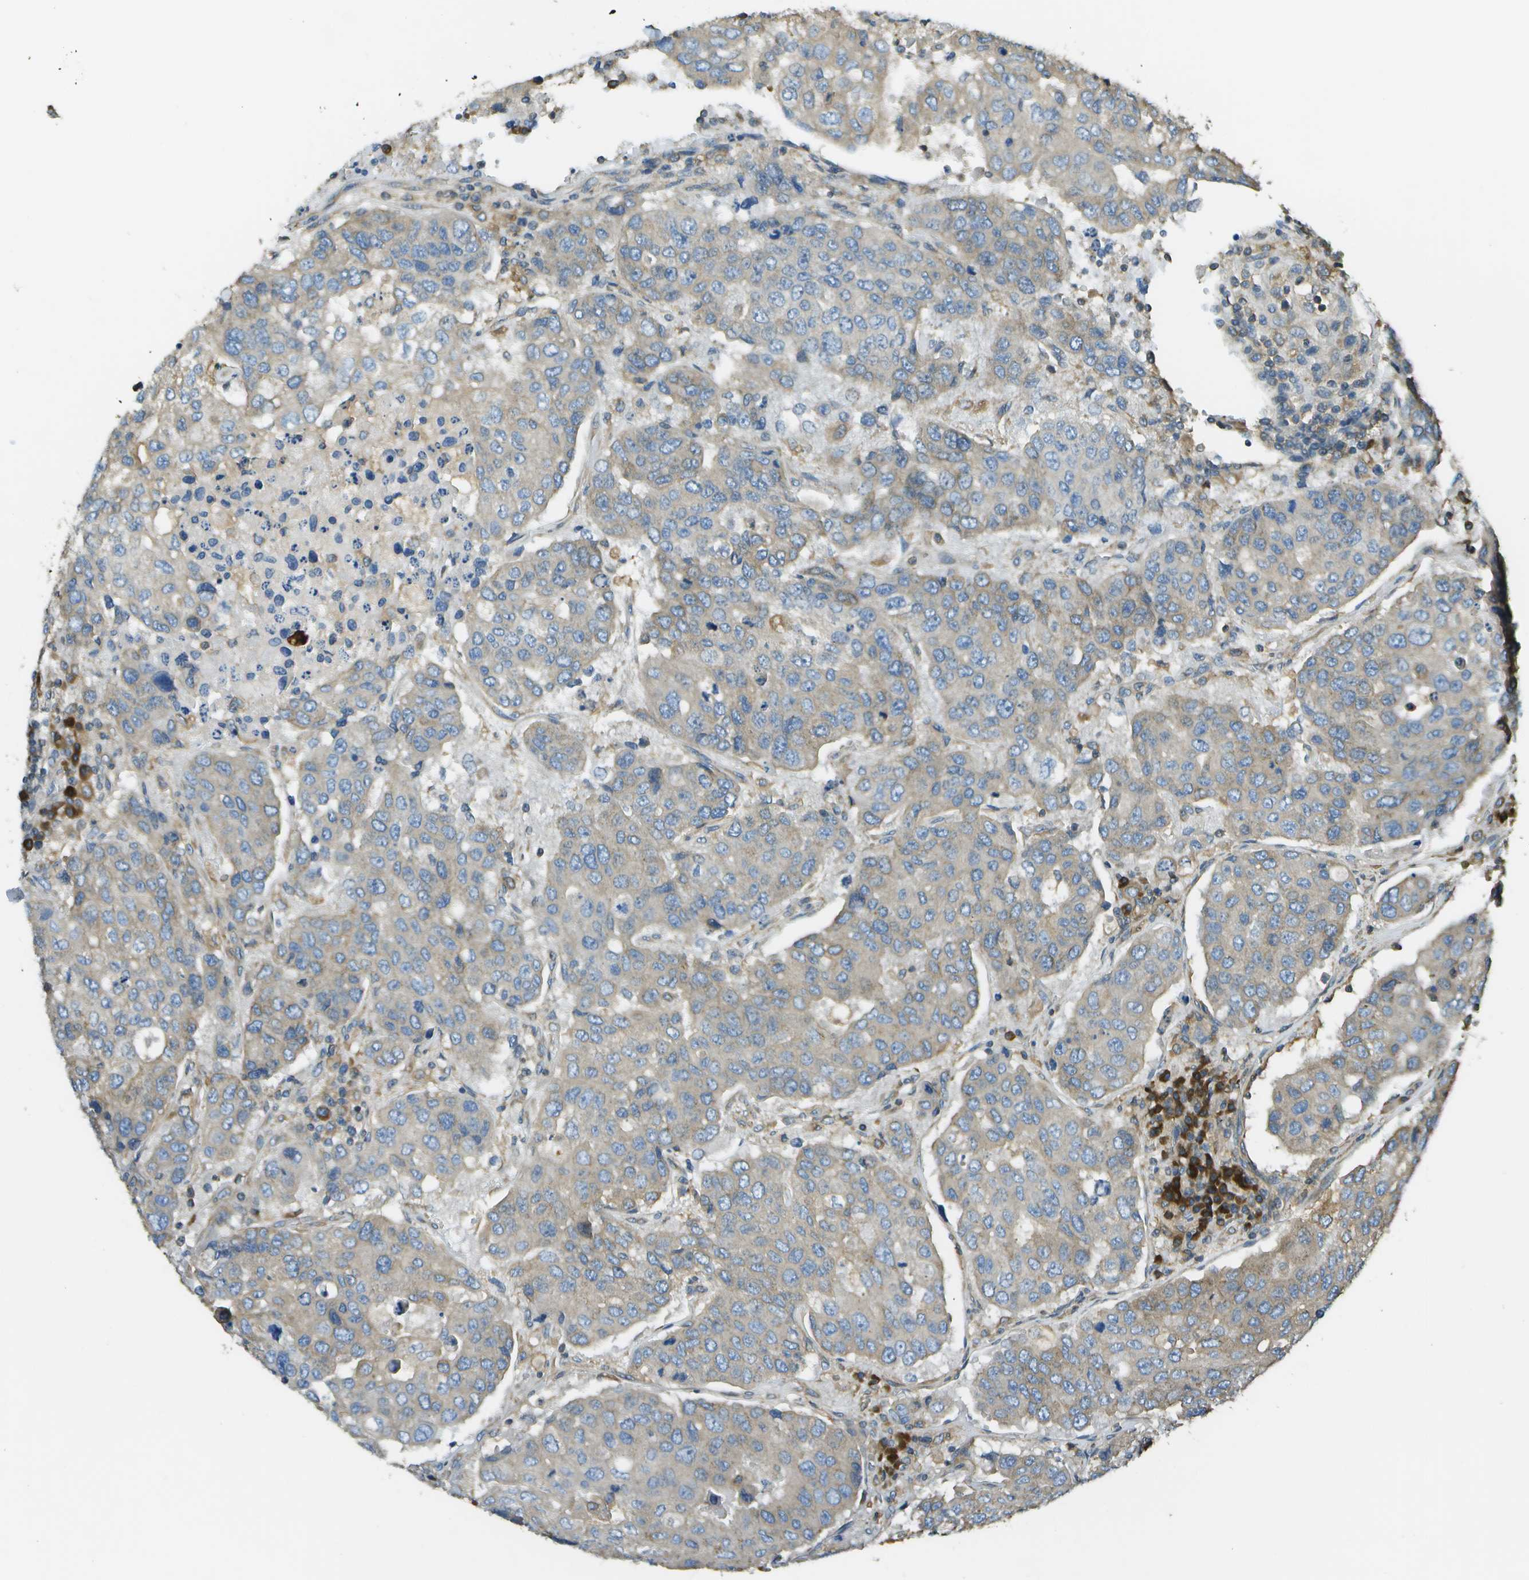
{"staining": {"intensity": "weak", "quantity": "<25%", "location": "cytoplasmic/membranous"}, "tissue": "urothelial cancer", "cell_type": "Tumor cells", "image_type": "cancer", "snomed": [{"axis": "morphology", "description": "Urothelial carcinoma, High grade"}, {"axis": "topography", "description": "Lymph node"}, {"axis": "topography", "description": "Urinary bladder"}], "caption": "Urothelial carcinoma (high-grade) was stained to show a protein in brown. There is no significant staining in tumor cells.", "gene": "DNAJB11", "patient": {"sex": "male", "age": 51}}